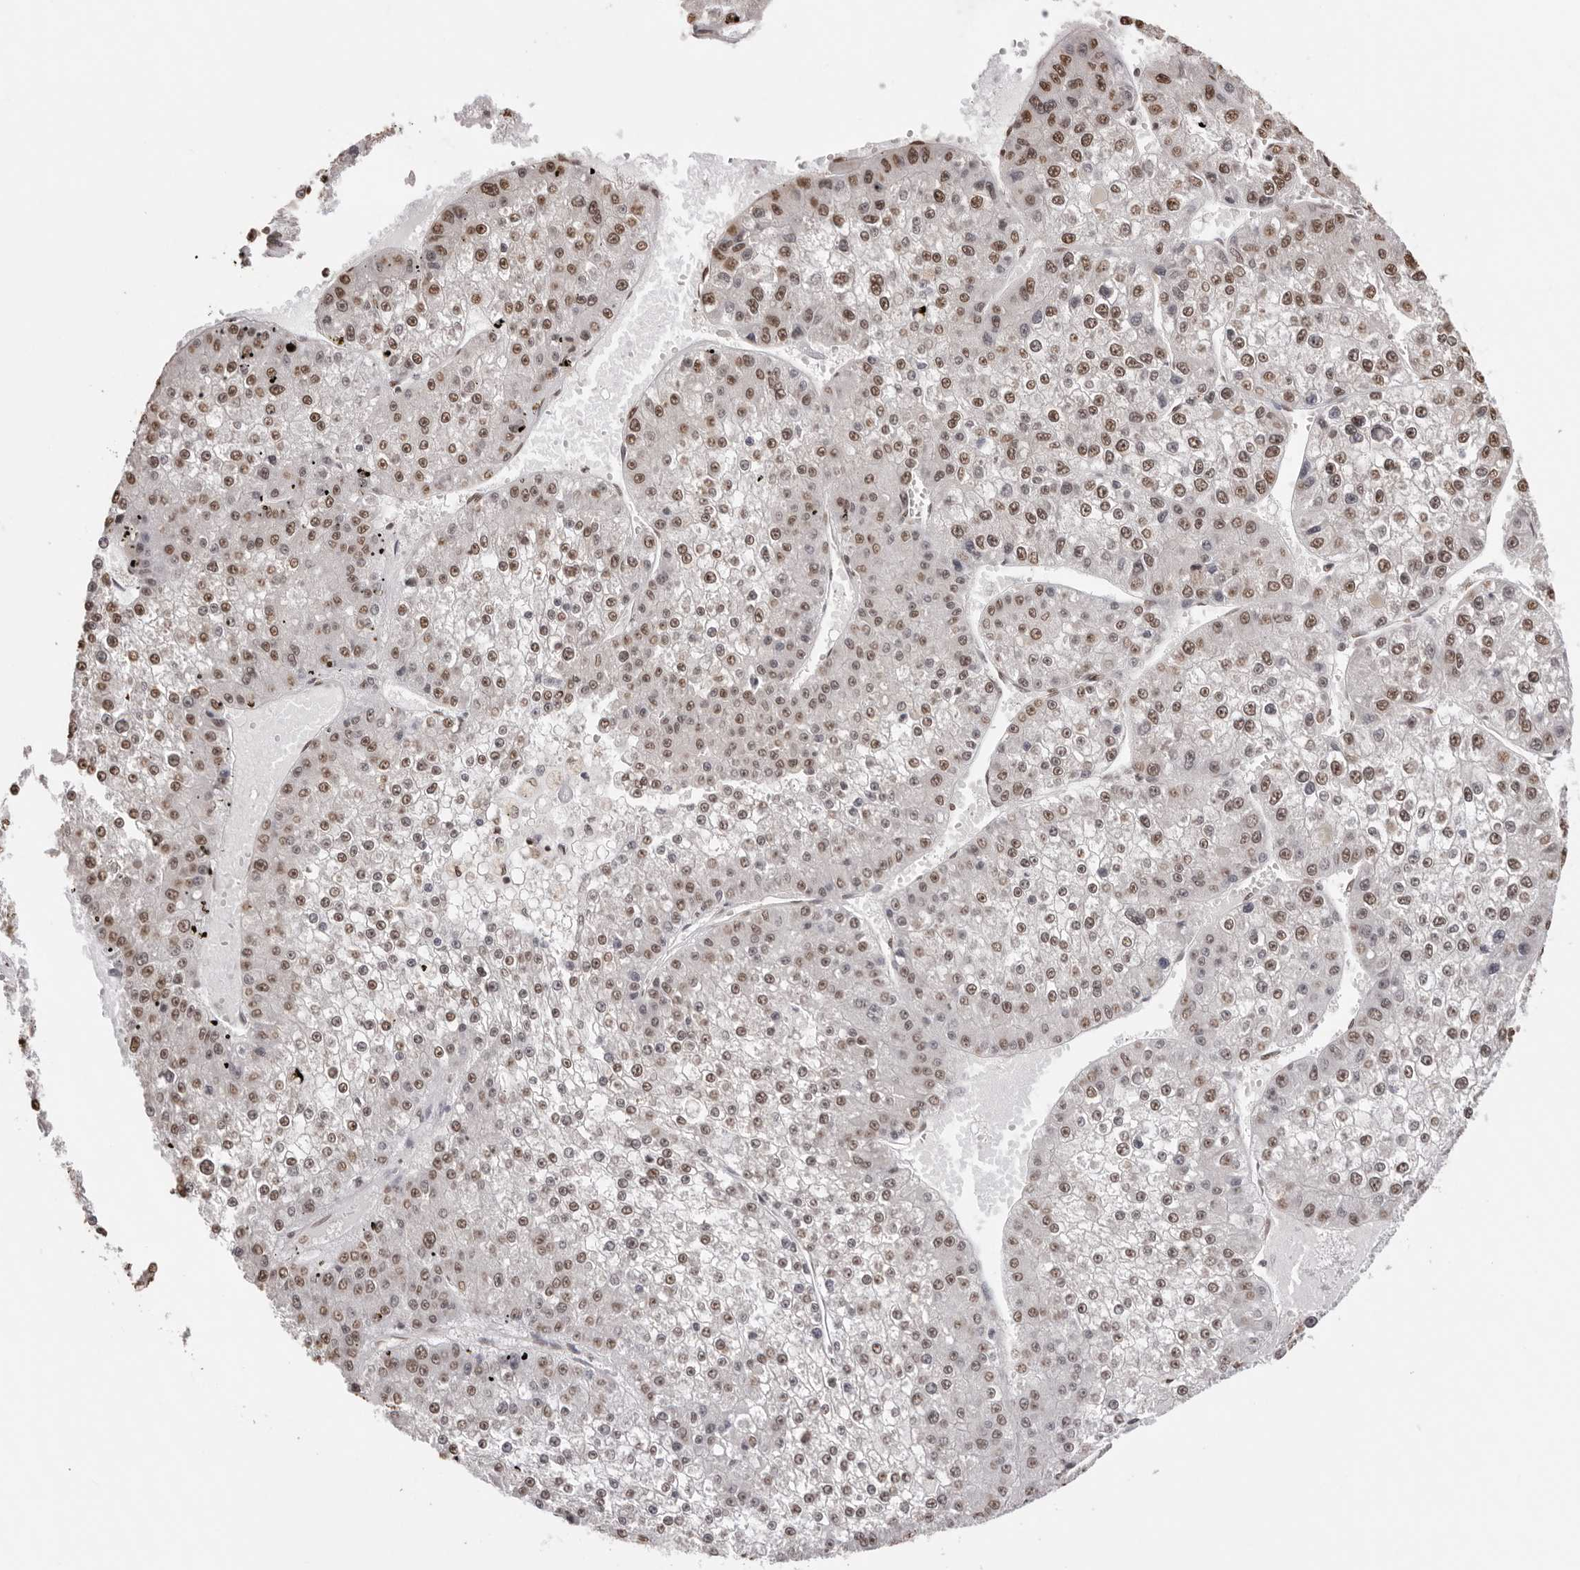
{"staining": {"intensity": "moderate", "quantity": ">75%", "location": "nuclear"}, "tissue": "liver cancer", "cell_type": "Tumor cells", "image_type": "cancer", "snomed": [{"axis": "morphology", "description": "Carcinoma, Hepatocellular, NOS"}, {"axis": "topography", "description": "Liver"}], "caption": "Immunohistochemical staining of liver cancer (hepatocellular carcinoma) exhibits medium levels of moderate nuclear expression in approximately >75% of tumor cells. The protein is shown in brown color, while the nuclei are stained blue.", "gene": "OLIG3", "patient": {"sex": "female", "age": 73}}